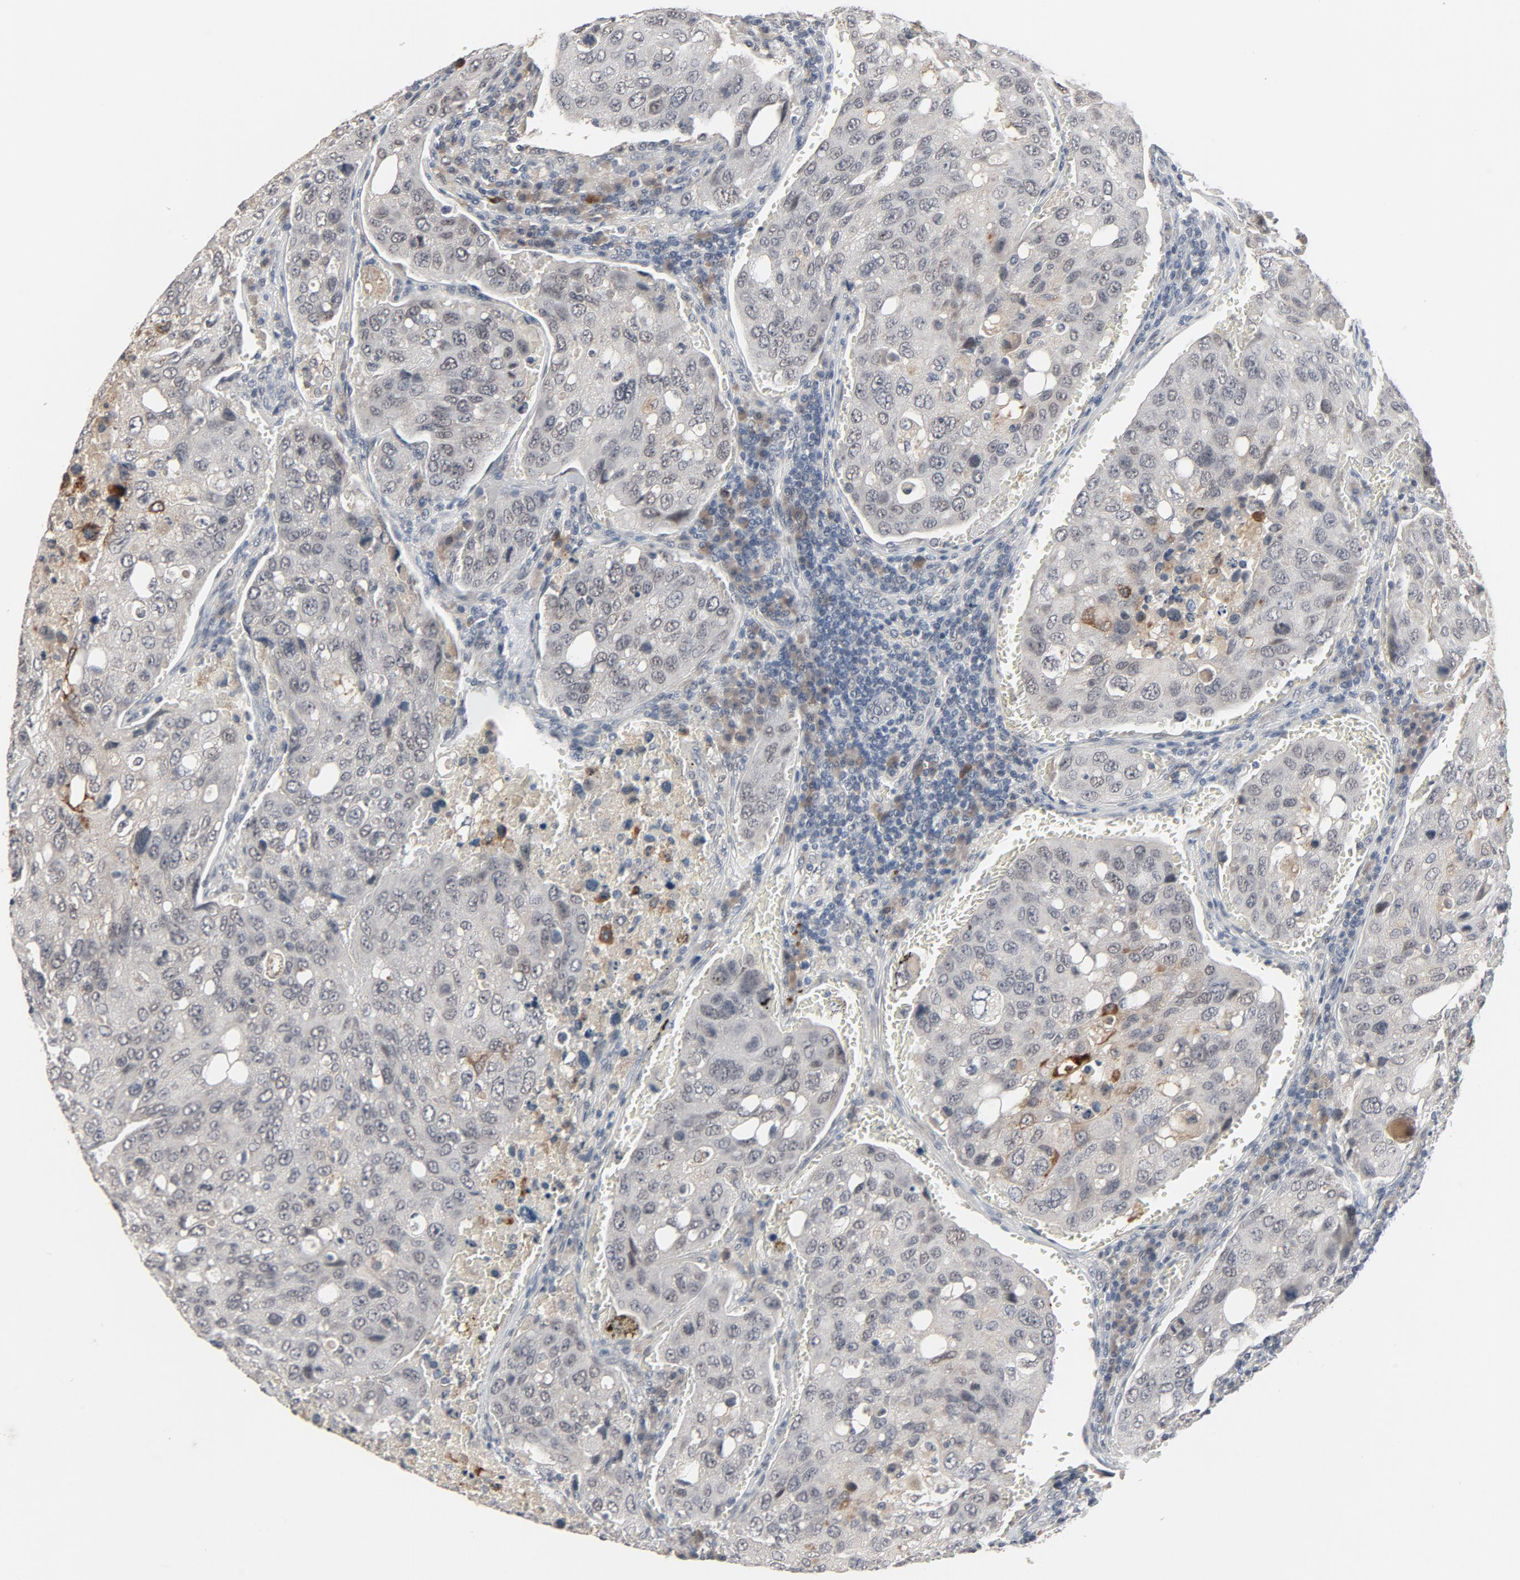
{"staining": {"intensity": "negative", "quantity": "none", "location": "none"}, "tissue": "urothelial cancer", "cell_type": "Tumor cells", "image_type": "cancer", "snomed": [{"axis": "morphology", "description": "Urothelial carcinoma, High grade"}, {"axis": "topography", "description": "Lymph node"}, {"axis": "topography", "description": "Urinary bladder"}], "caption": "Micrograph shows no protein expression in tumor cells of urothelial cancer tissue.", "gene": "MT3", "patient": {"sex": "male", "age": 51}}